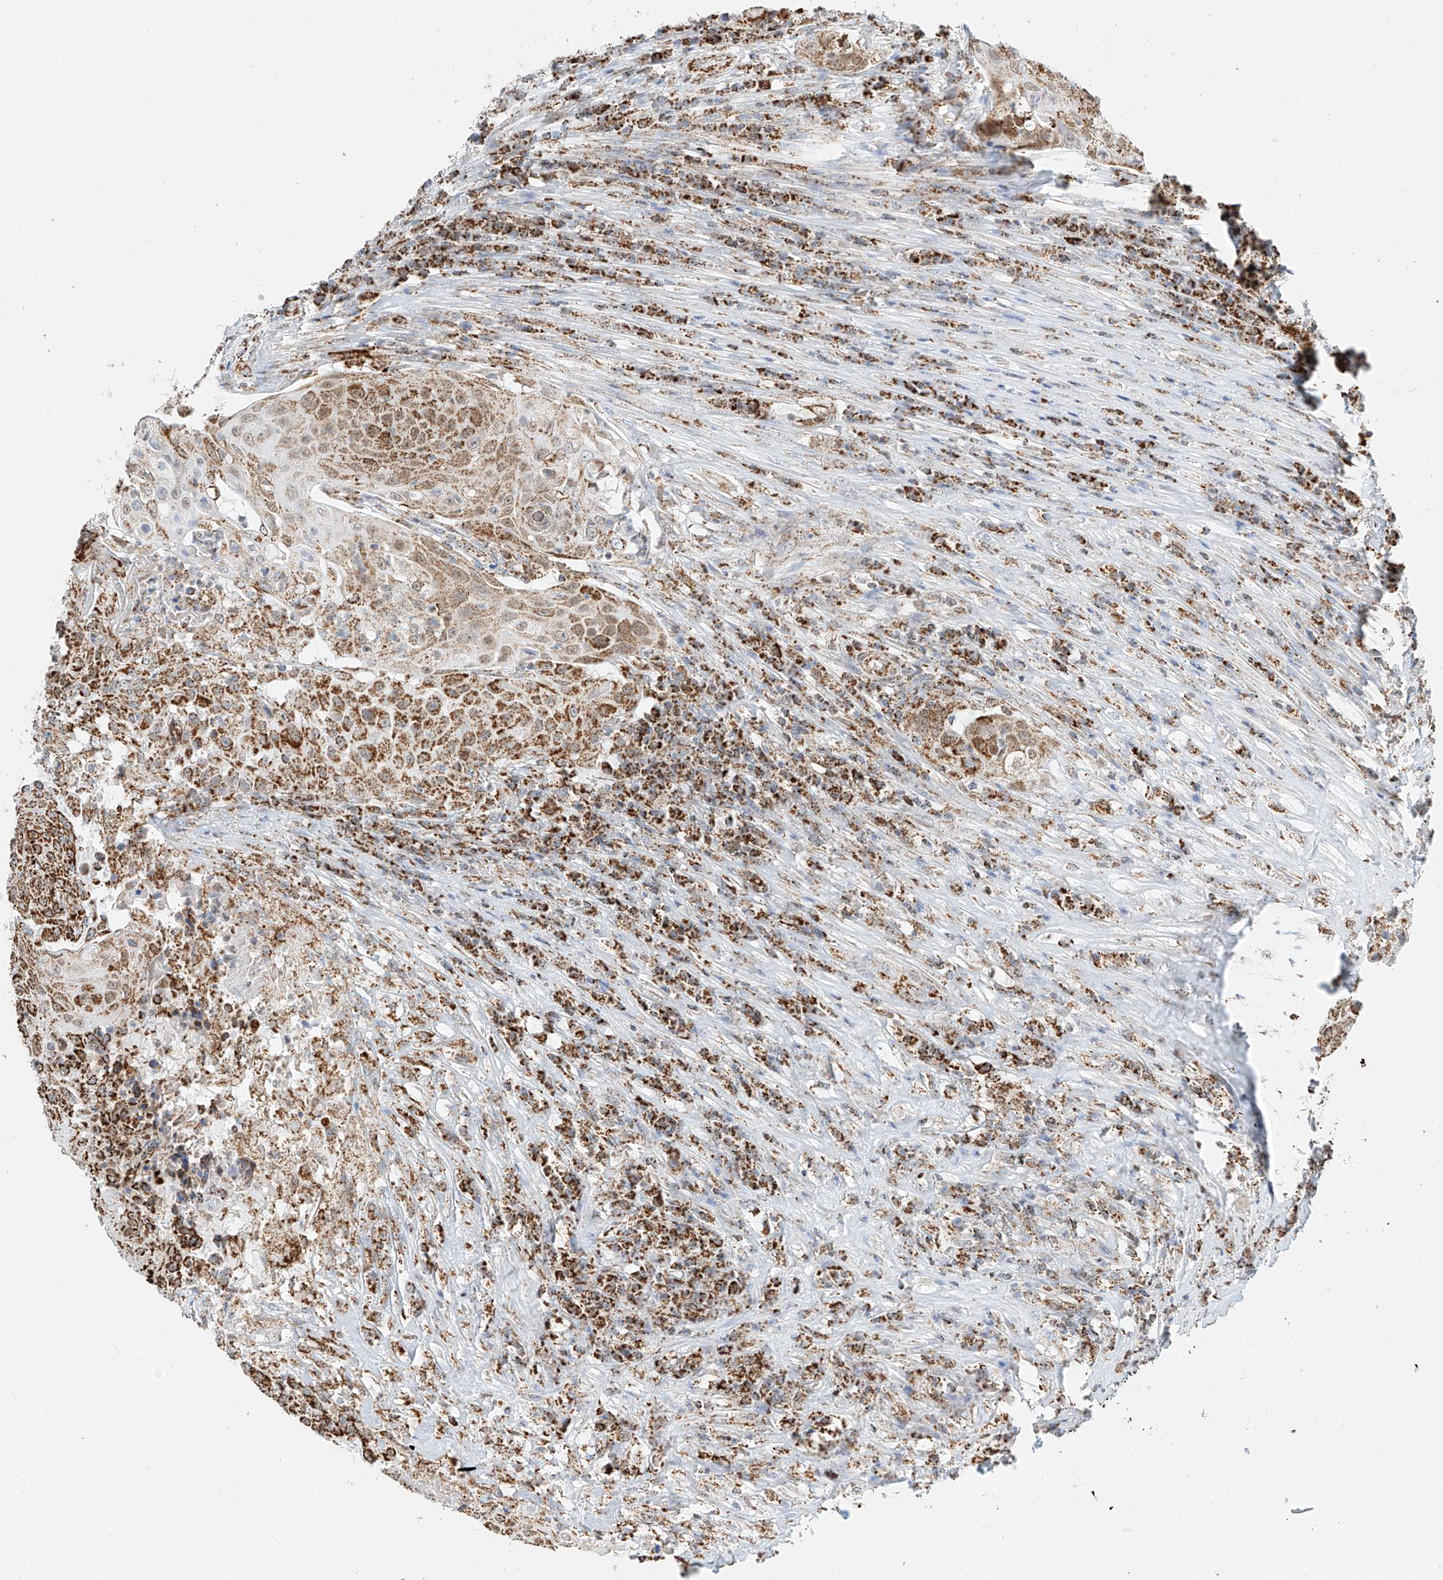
{"staining": {"intensity": "strong", "quantity": ">75%", "location": "cytoplasmic/membranous"}, "tissue": "urothelial cancer", "cell_type": "Tumor cells", "image_type": "cancer", "snomed": [{"axis": "morphology", "description": "Urothelial carcinoma, High grade"}, {"axis": "topography", "description": "Urinary bladder"}], "caption": "Approximately >75% of tumor cells in human urothelial cancer demonstrate strong cytoplasmic/membranous protein staining as visualized by brown immunohistochemical staining.", "gene": "PPA2", "patient": {"sex": "female", "age": 63}}